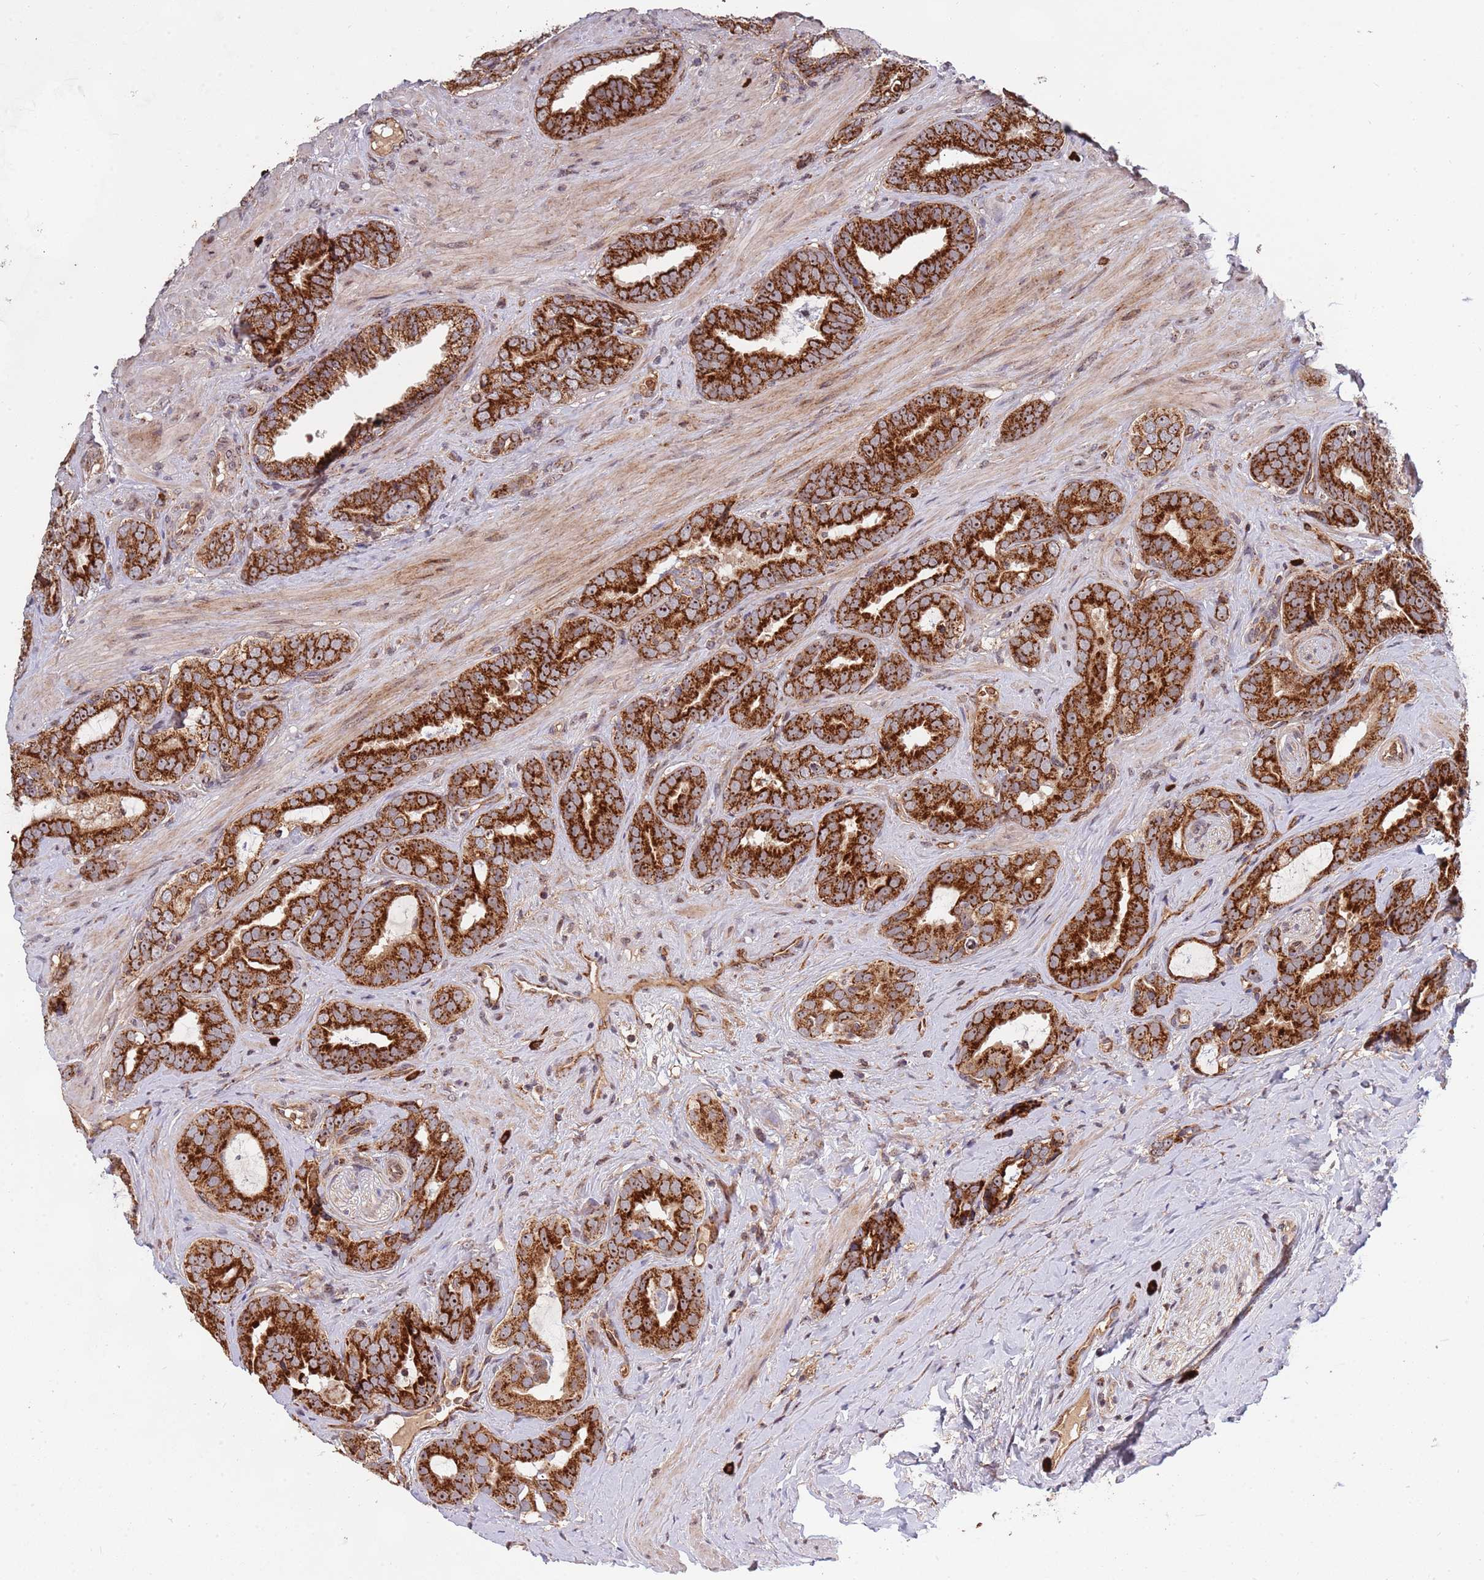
{"staining": {"intensity": "strong", "quantity": ">75%", "location": "cytoplasmic/membranous"}, "tissue": "prostate cancer", "cell_type": "Tumor cells", "image_type": "cancer", "snomed": [{"axis": "morphology", "description": "Adenocarcinoma, High grade"}, {"axis": "topography", "description": "Prostate"}], "caption": "Immunohistochemical staining of human adenocarcinoma (high-grade) (prostate) reveals strong cytoplasmic/membranous protein expression in approximately >75% of tumor cells.", "gene": "DCHS1", "patient": {"sex": "male", "age": 71}}